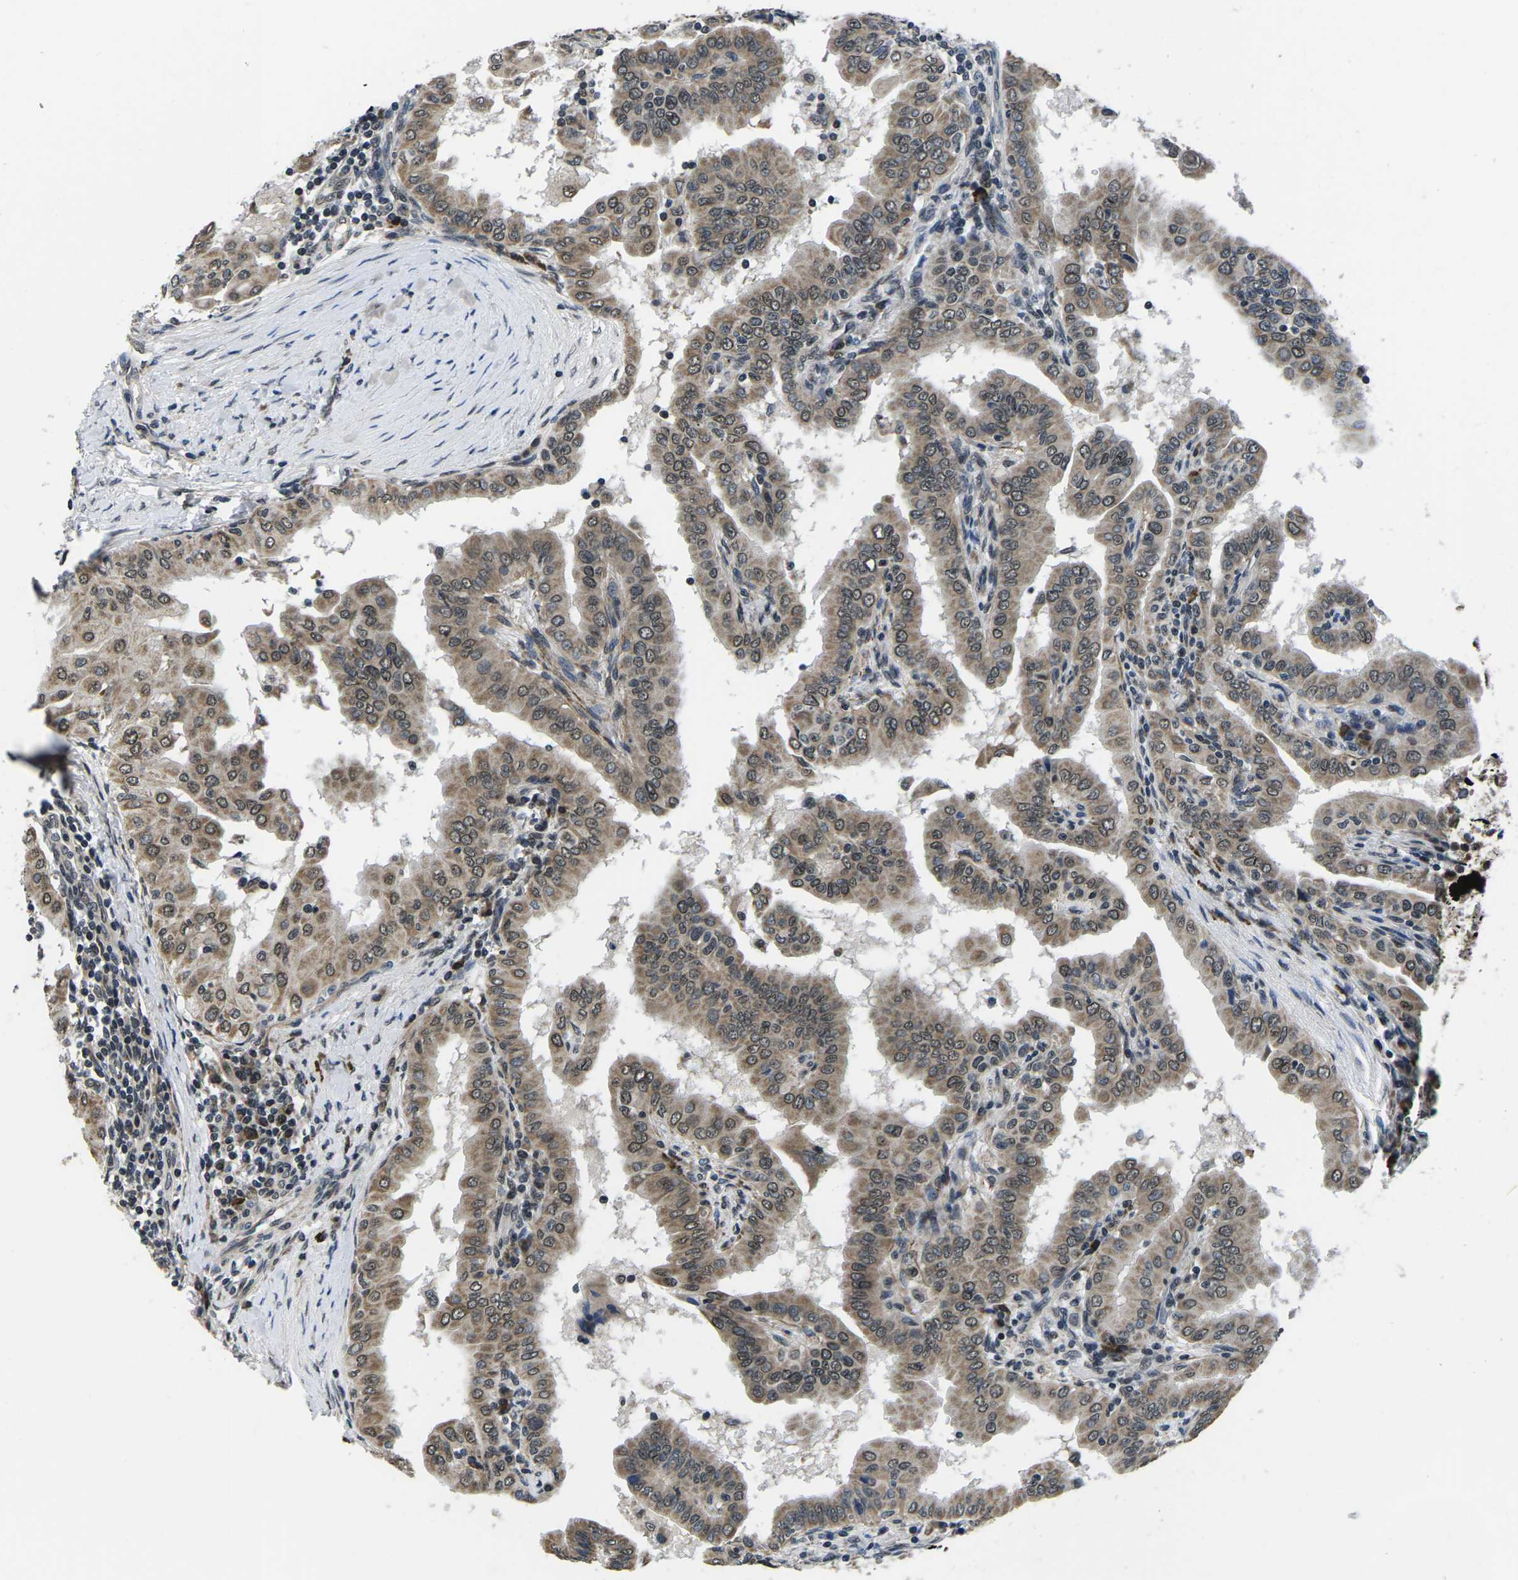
{"staining": {"intensity": "moderate", "quantity": ">75%", "location": "cytoplasmic/membranous,nuclear"}, "tissue": "thyroid cancer", "cell_type": "Tumor cells", "image_type": "cancer", "snomed": [{"axis": "morphology", "description": "Papillary adenocarcinoma, NOS"}, {"axis": "topography", "description": "Thyroid gland"}], "caption": "A histopathology image of human thyroid cancer stained for a protein demonstrates moderate cytoplasmic/membranous and nuclear brown staining in tumor cells.", "gene": "CCNE1", "patient": {"sex": "male", "age": 33}}